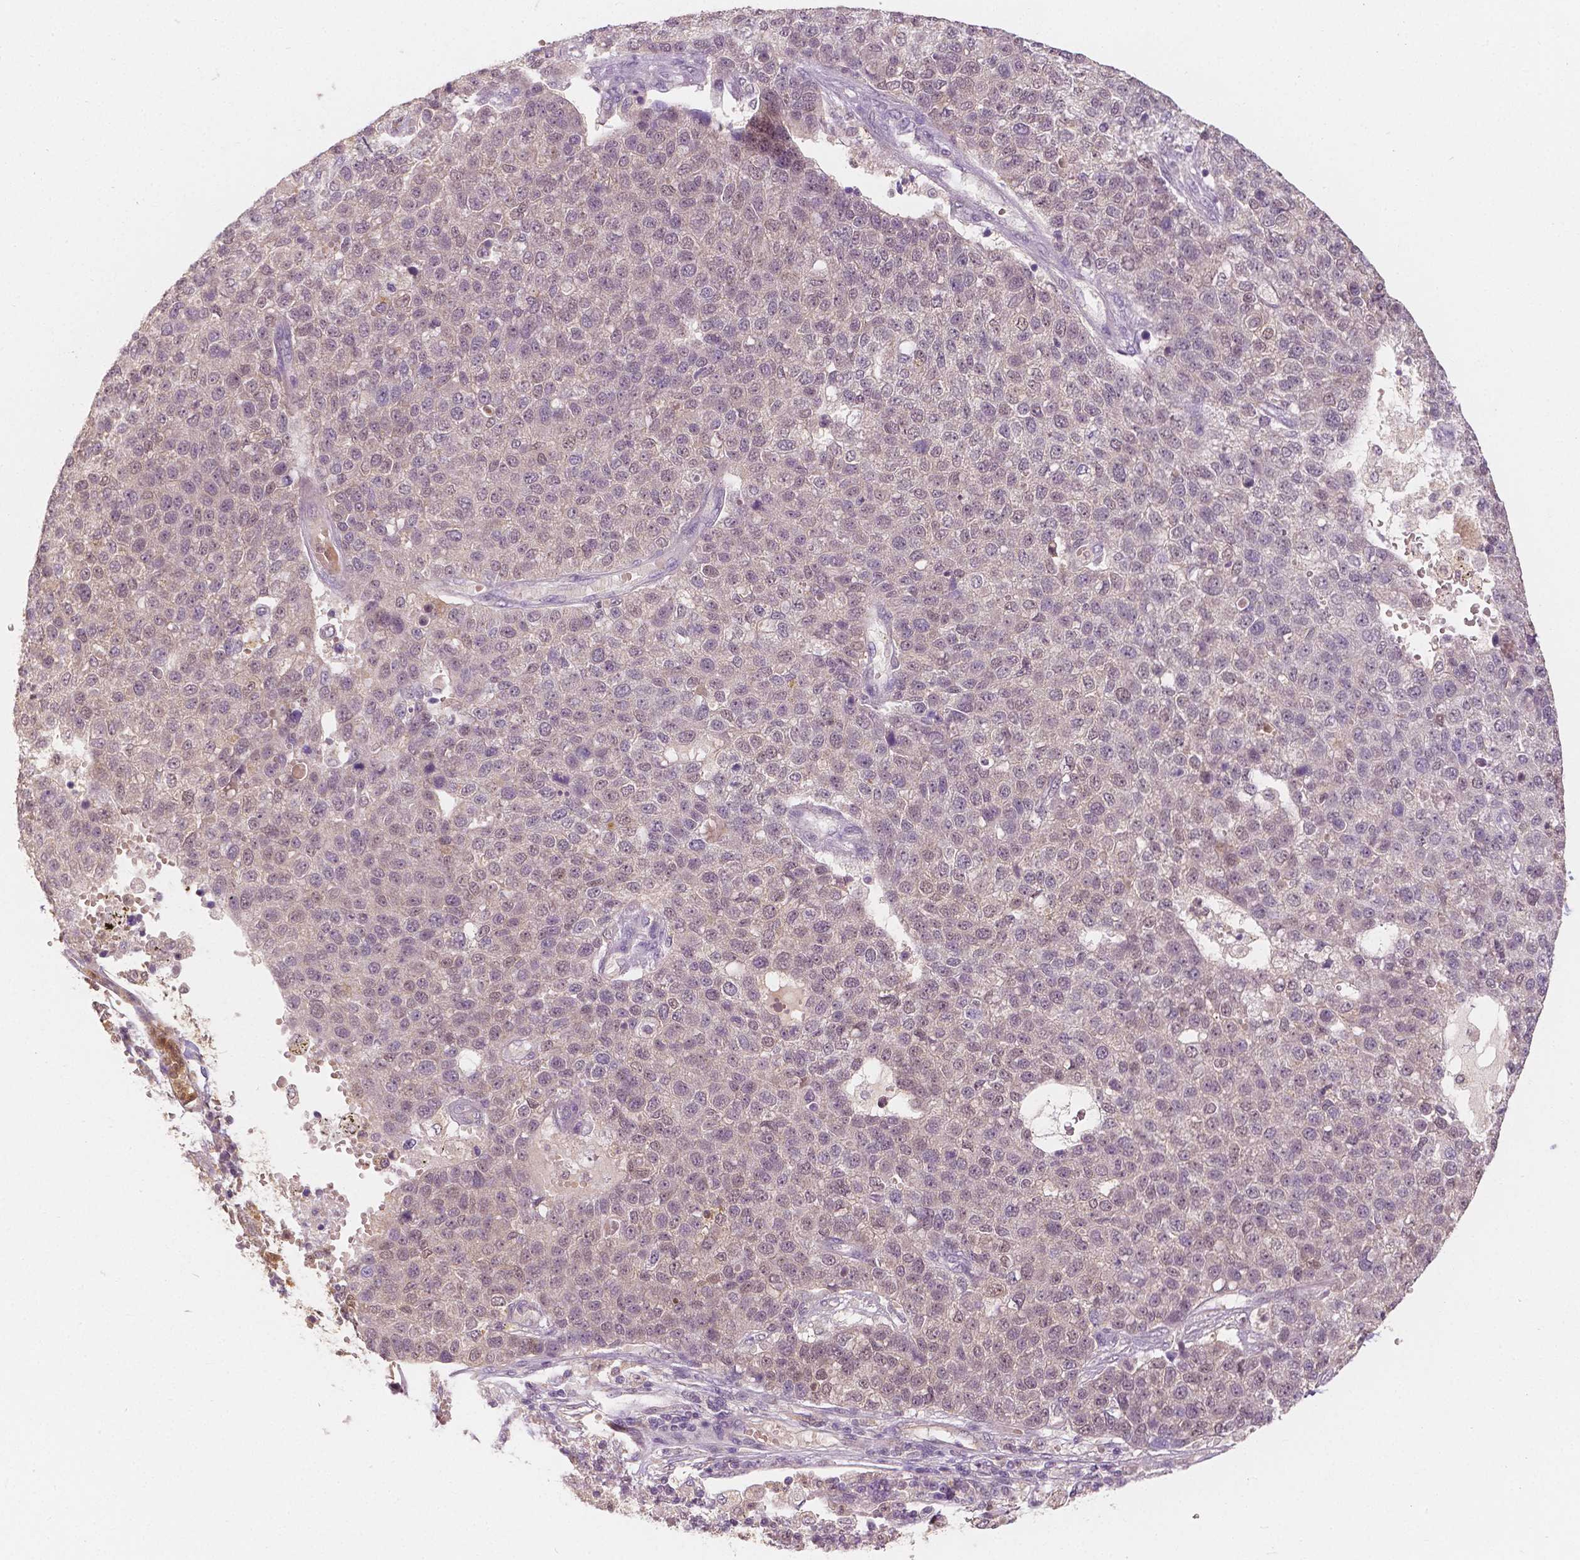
{"staining": {"intensity": "weak", "quantity": ">75%", "location": "nuclear"}, "tissue": "pancreatic cancer", "cell_type": "Tumor cells", "image_type": "cancer", "snomed": [{"axis": "morphology", "description": "Adenocarcinoma, NOS"}, {"axis": "topography", "description": "Pancreas"}], "caption": "Protein staining by IHC reveals weak nuclear expression in about >75% of tumor cells in pancreatic adenocarcinoma.", "gene": "NAPRT", "patient": {"sex": "female", "age": 61}}